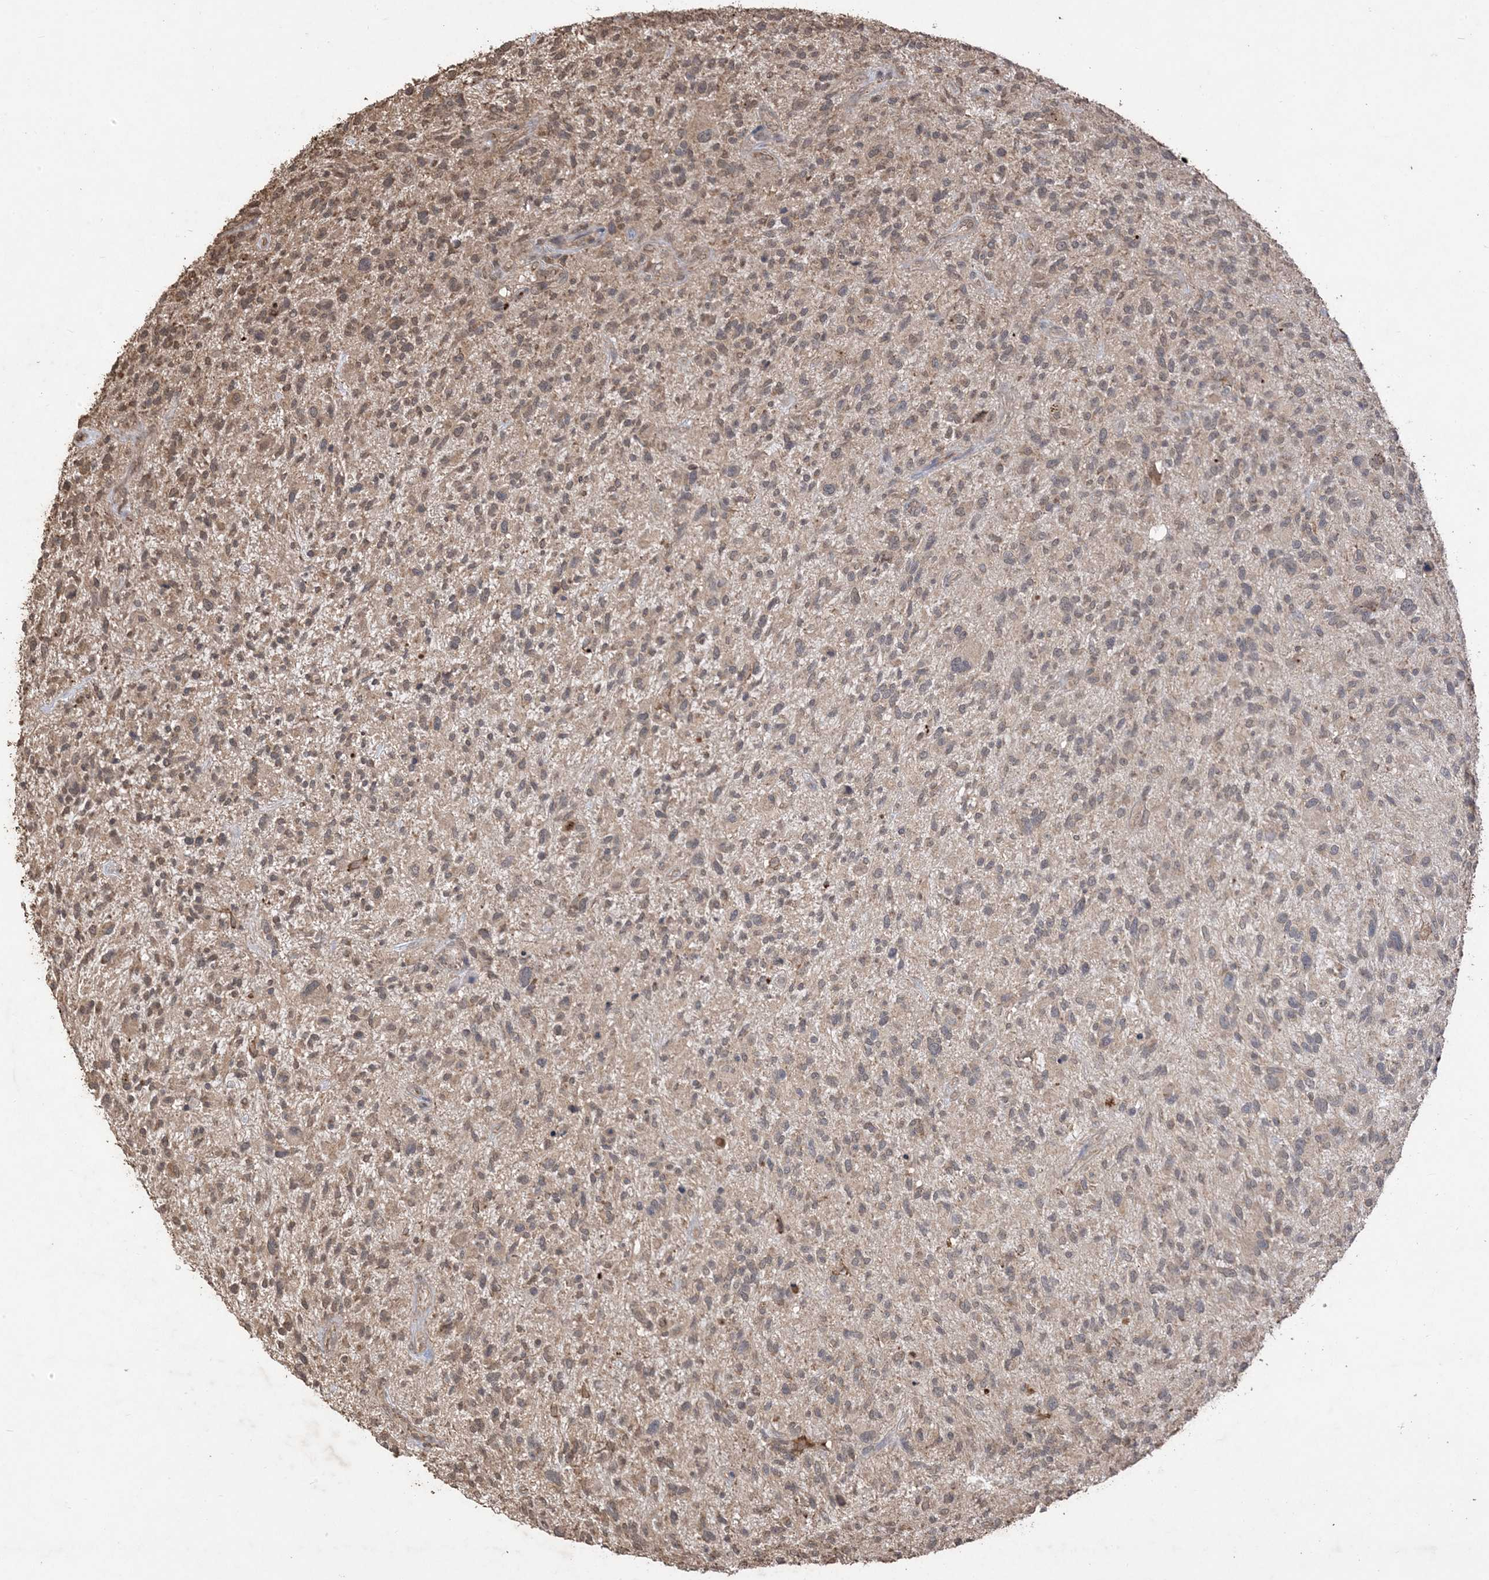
{"staining": {"intensity": "weak", "quantity": "25%-75%", "location": "cytoplasmic/membranous"}, "tissue": "glioma", "cell_type": "Tumor cells", "image_type": "cancer", "snomed": [{"axis": "morphology", "description": "Glioma, malignant, High grade"}, {"axis": "topography", "description": "Brain"}], "caption": "This is an image of immunohistochemistry (IHC) staining of malignant glioma (high-grade), which shows weak staining in the cytoplasmic/membranous of tumor cells.", "gene": "HPS4", "patient": {"sex": "male", "age": 47}}